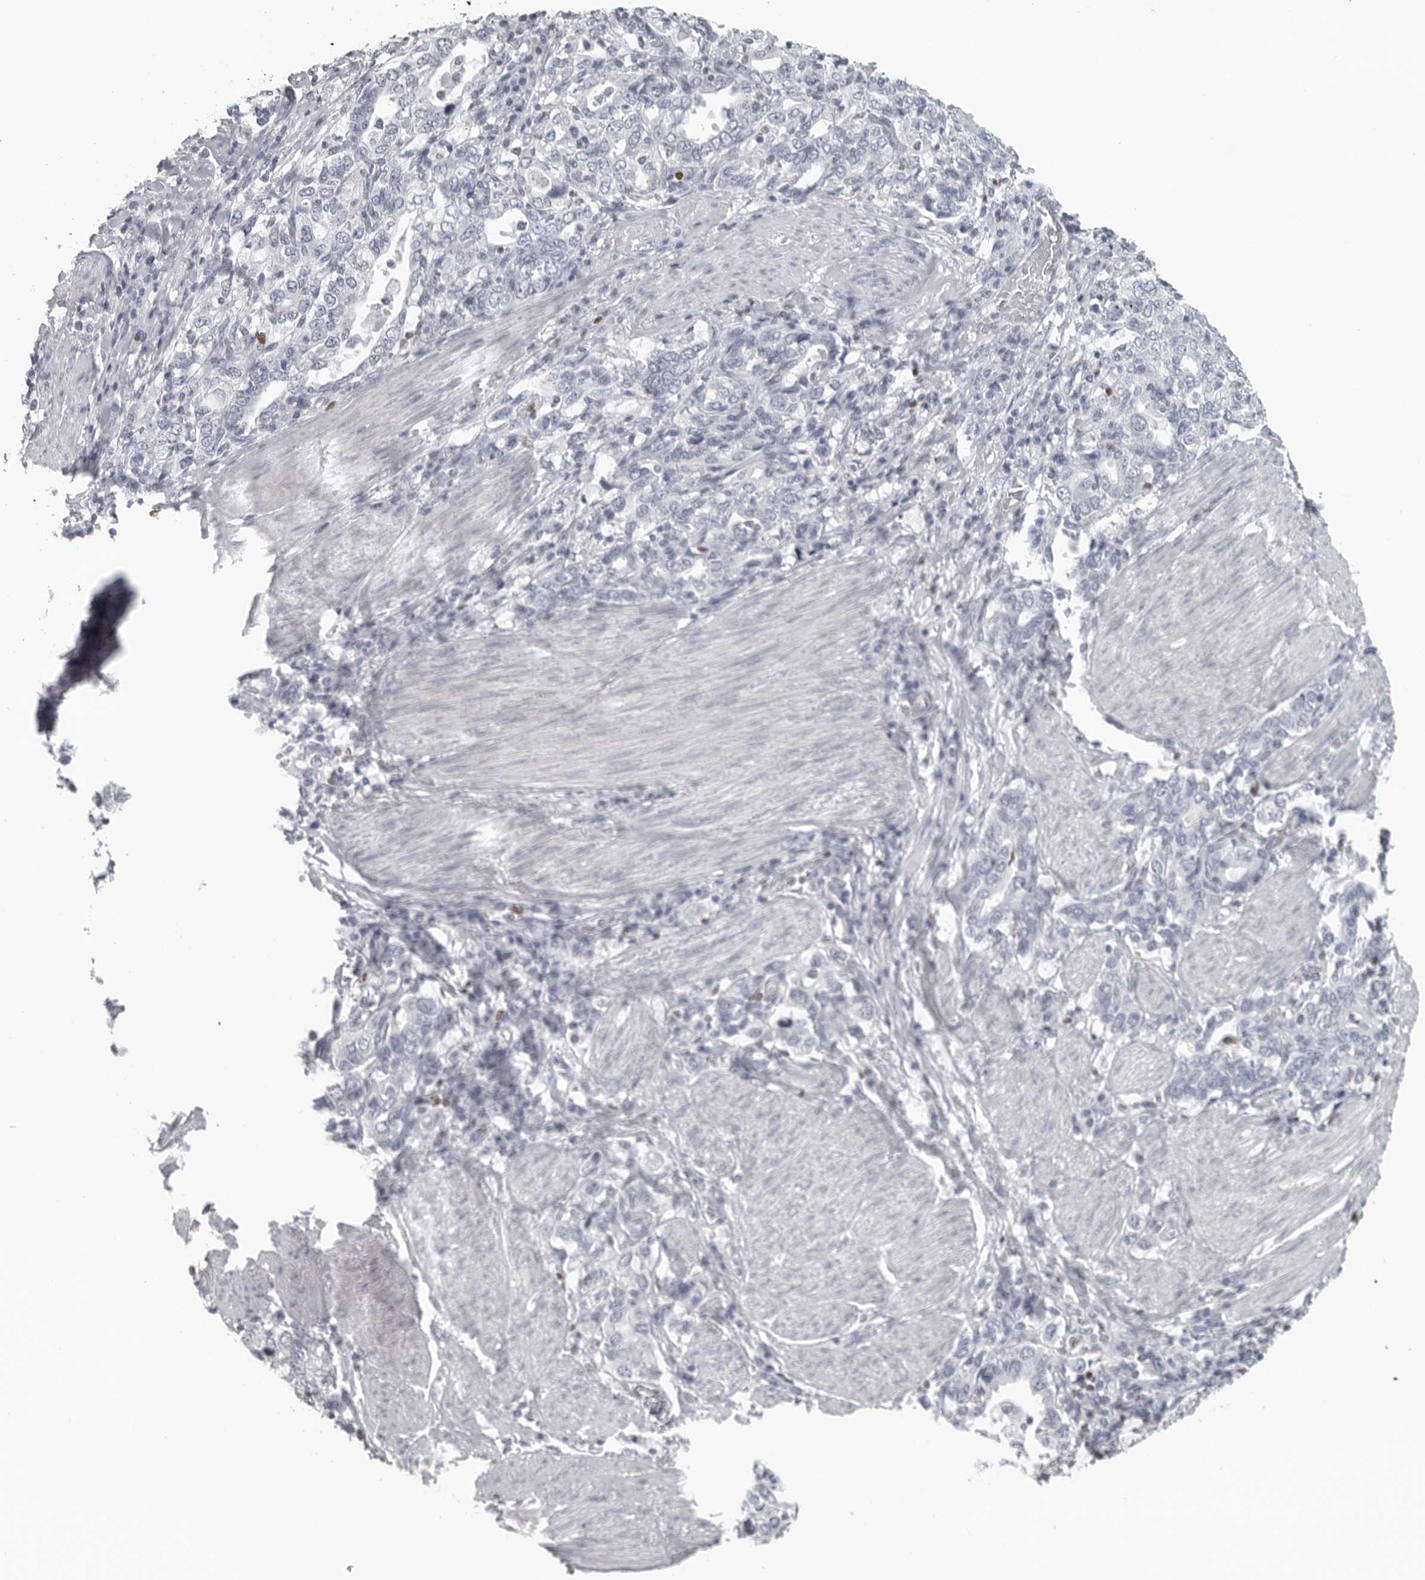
{"staining": {"intensity": "negative", "quantity": "none", "location": "none"}, "tissue": "stomach cancer", "cell_type": "Tumor cells", "image_type": "cancer", "snomed": [{"axis": "morphology", "description": "Adenocarcinoma, NOS"}, {"axis": "topography", "description": "Stomach, upper"}], "caption": "Immunohistochemical staining of human adenocarcinoma (stomach) exhibits no significant positivity in tumor cells.", "gene": "SATB2", "patient": {"sex": "male", "age": 62}}